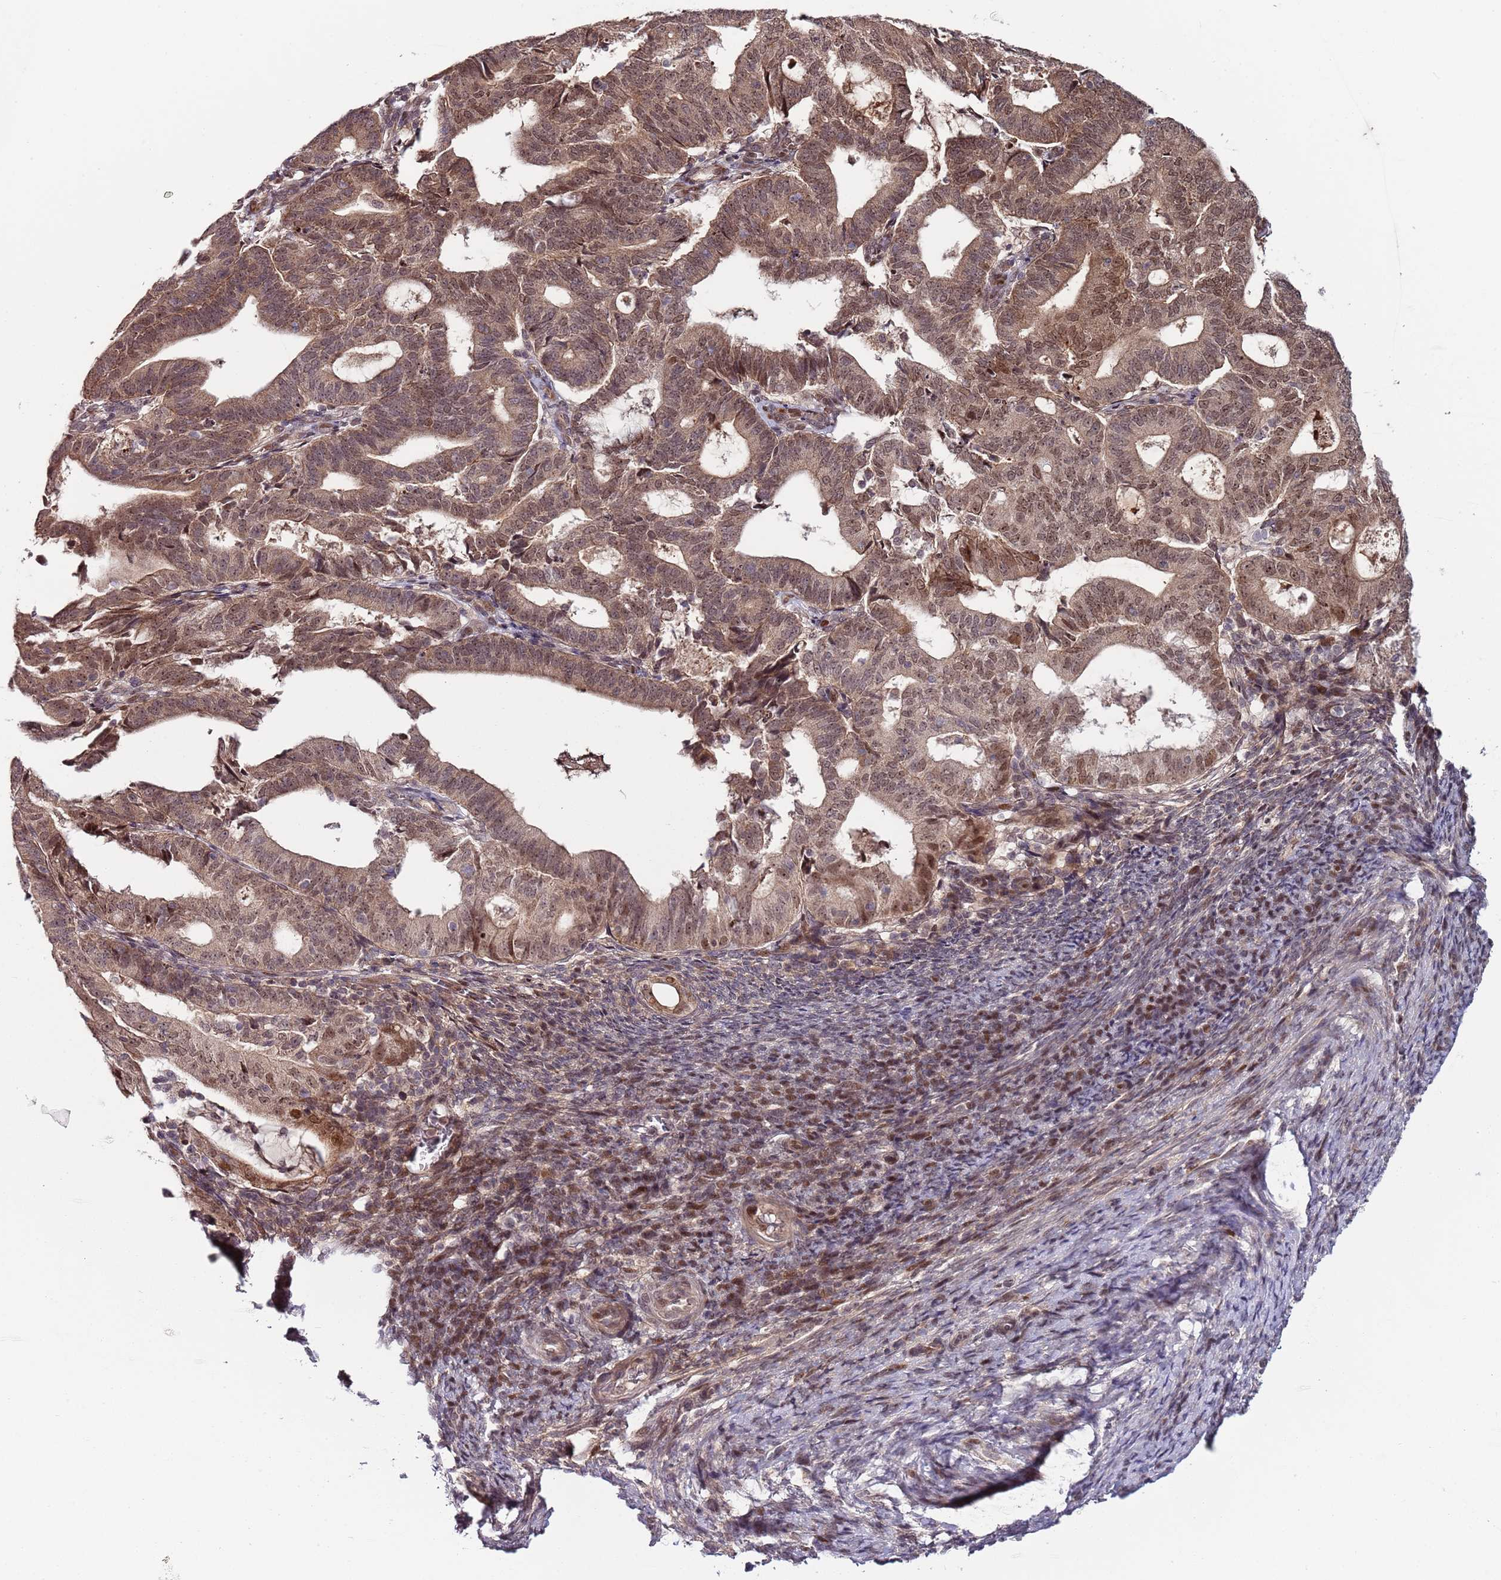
{"staining": {"intensity": "weak", "quantity": ">75%", "location": "cytoplasmic/membranous,nuclear"}, "tissue": "endometrial cancer", "cell_type": "Tumor cells", "image_type": "cancer", "snomed": [{"axis": "morphology", "description": "Adenocarcinoma, NOS"}, {"axis": "topography", "description": "Endometrium"}], "caption": "Brown immunohistochemical staining in human adenocarcinoma (endometrial) shows weak cytoplasmic/membranous and nuclear expression in about >75% of tumor cells.", "gene": "EDC3", "patient": {"sex": "female", "age": 70}}